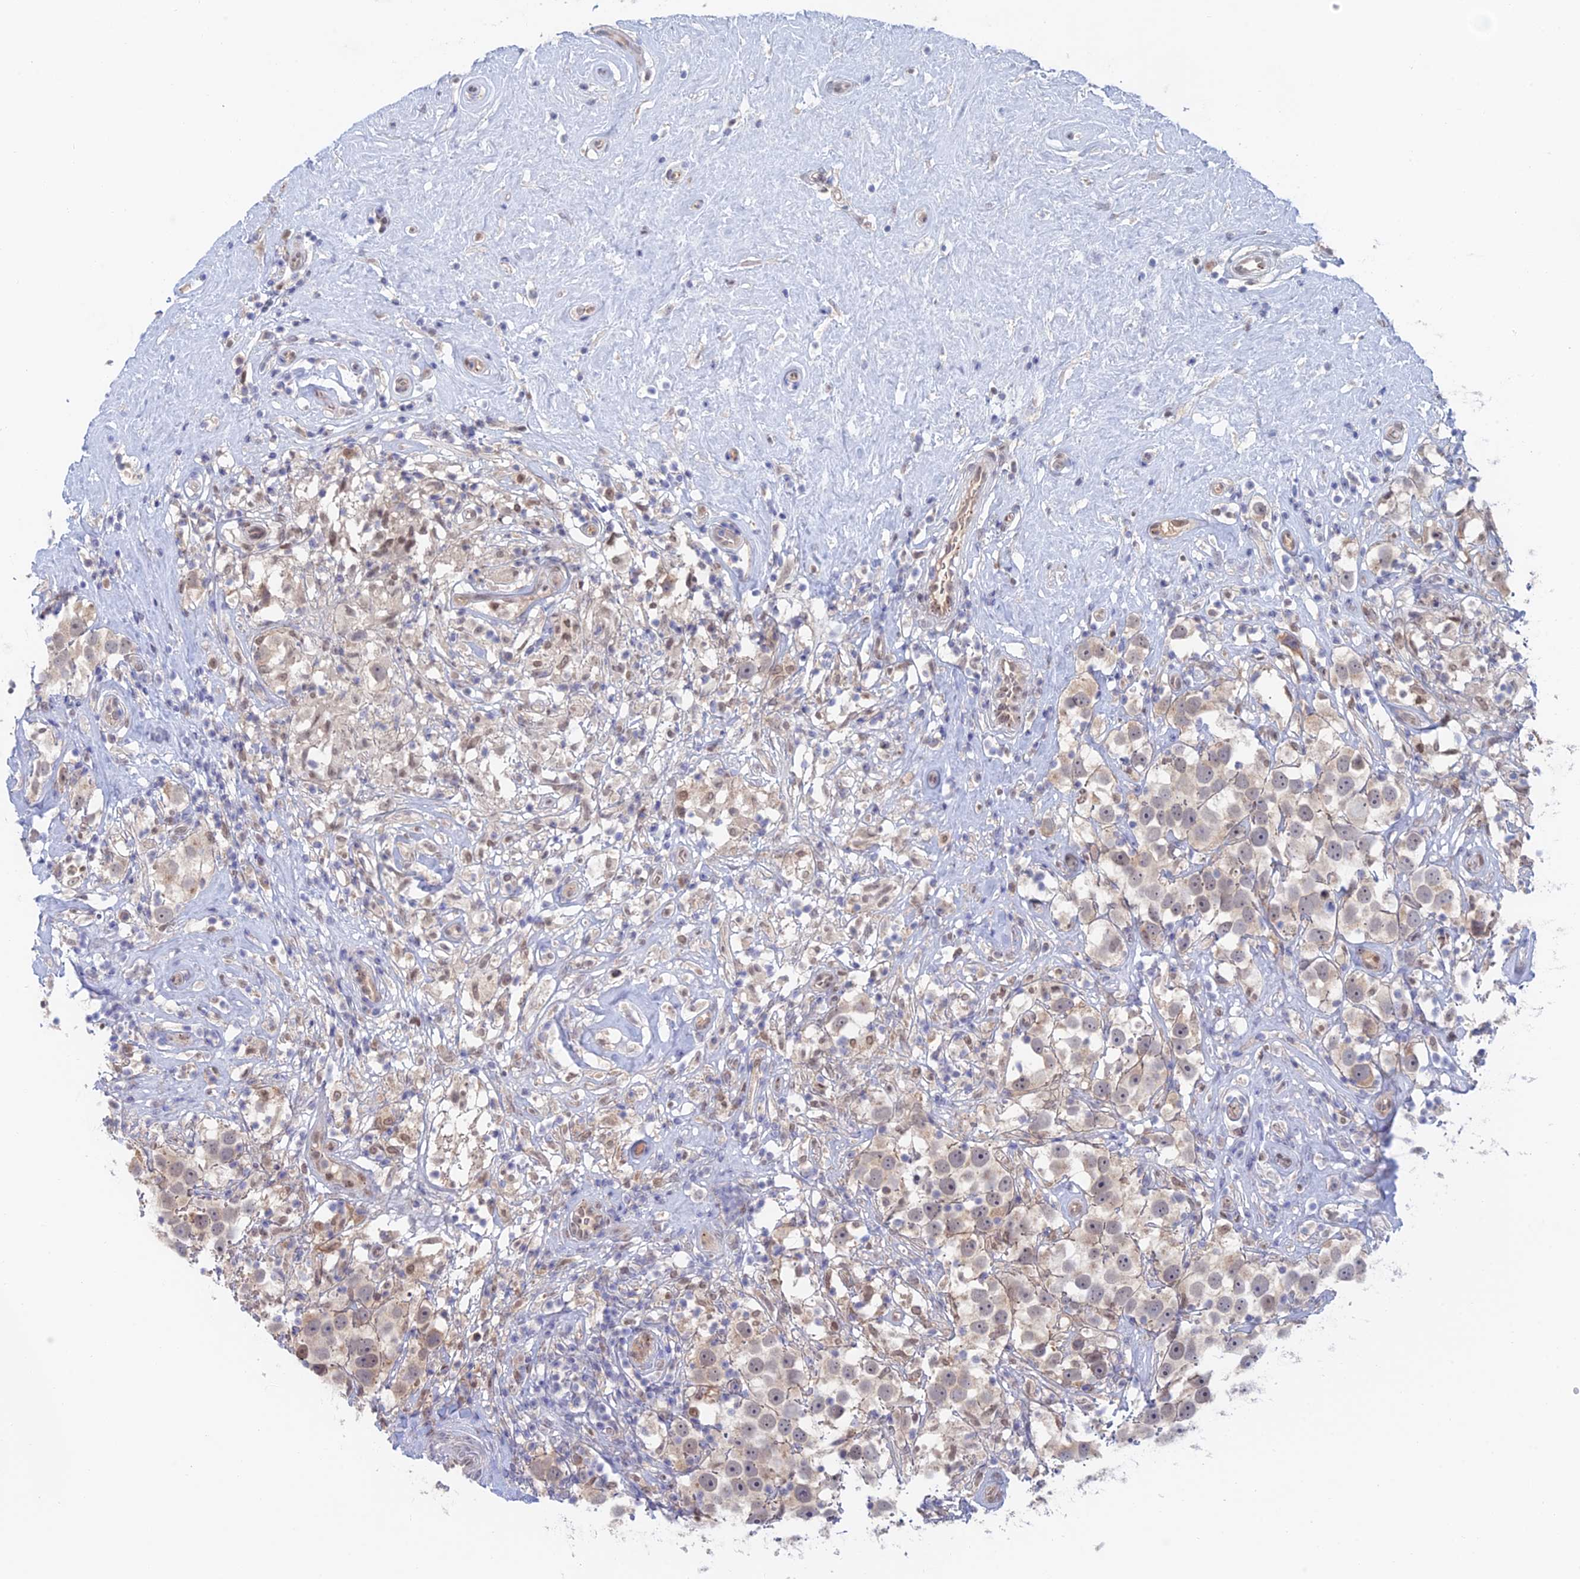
{"staining": {"intensity": "weak", "quantity": "25%-75%", "location": "cytoplasmic/membranous,nuclear"}, "tissue": "testis cancer", "cell_type": "Tumor cells", "image_type": "cancer", "snomed": [{"axis": "morphology", "description": "Seminoma, NOS"}, {"axis": "topography", "description": "Testis"}], "caption": "A micrograph of seminoma (testis) stained for a protein shows weak cytoplasmic/membranous and nuclear brown staining in tumor cells.", "gene": "ZUP1", "patient": {"sex": "male", "age": 49}}